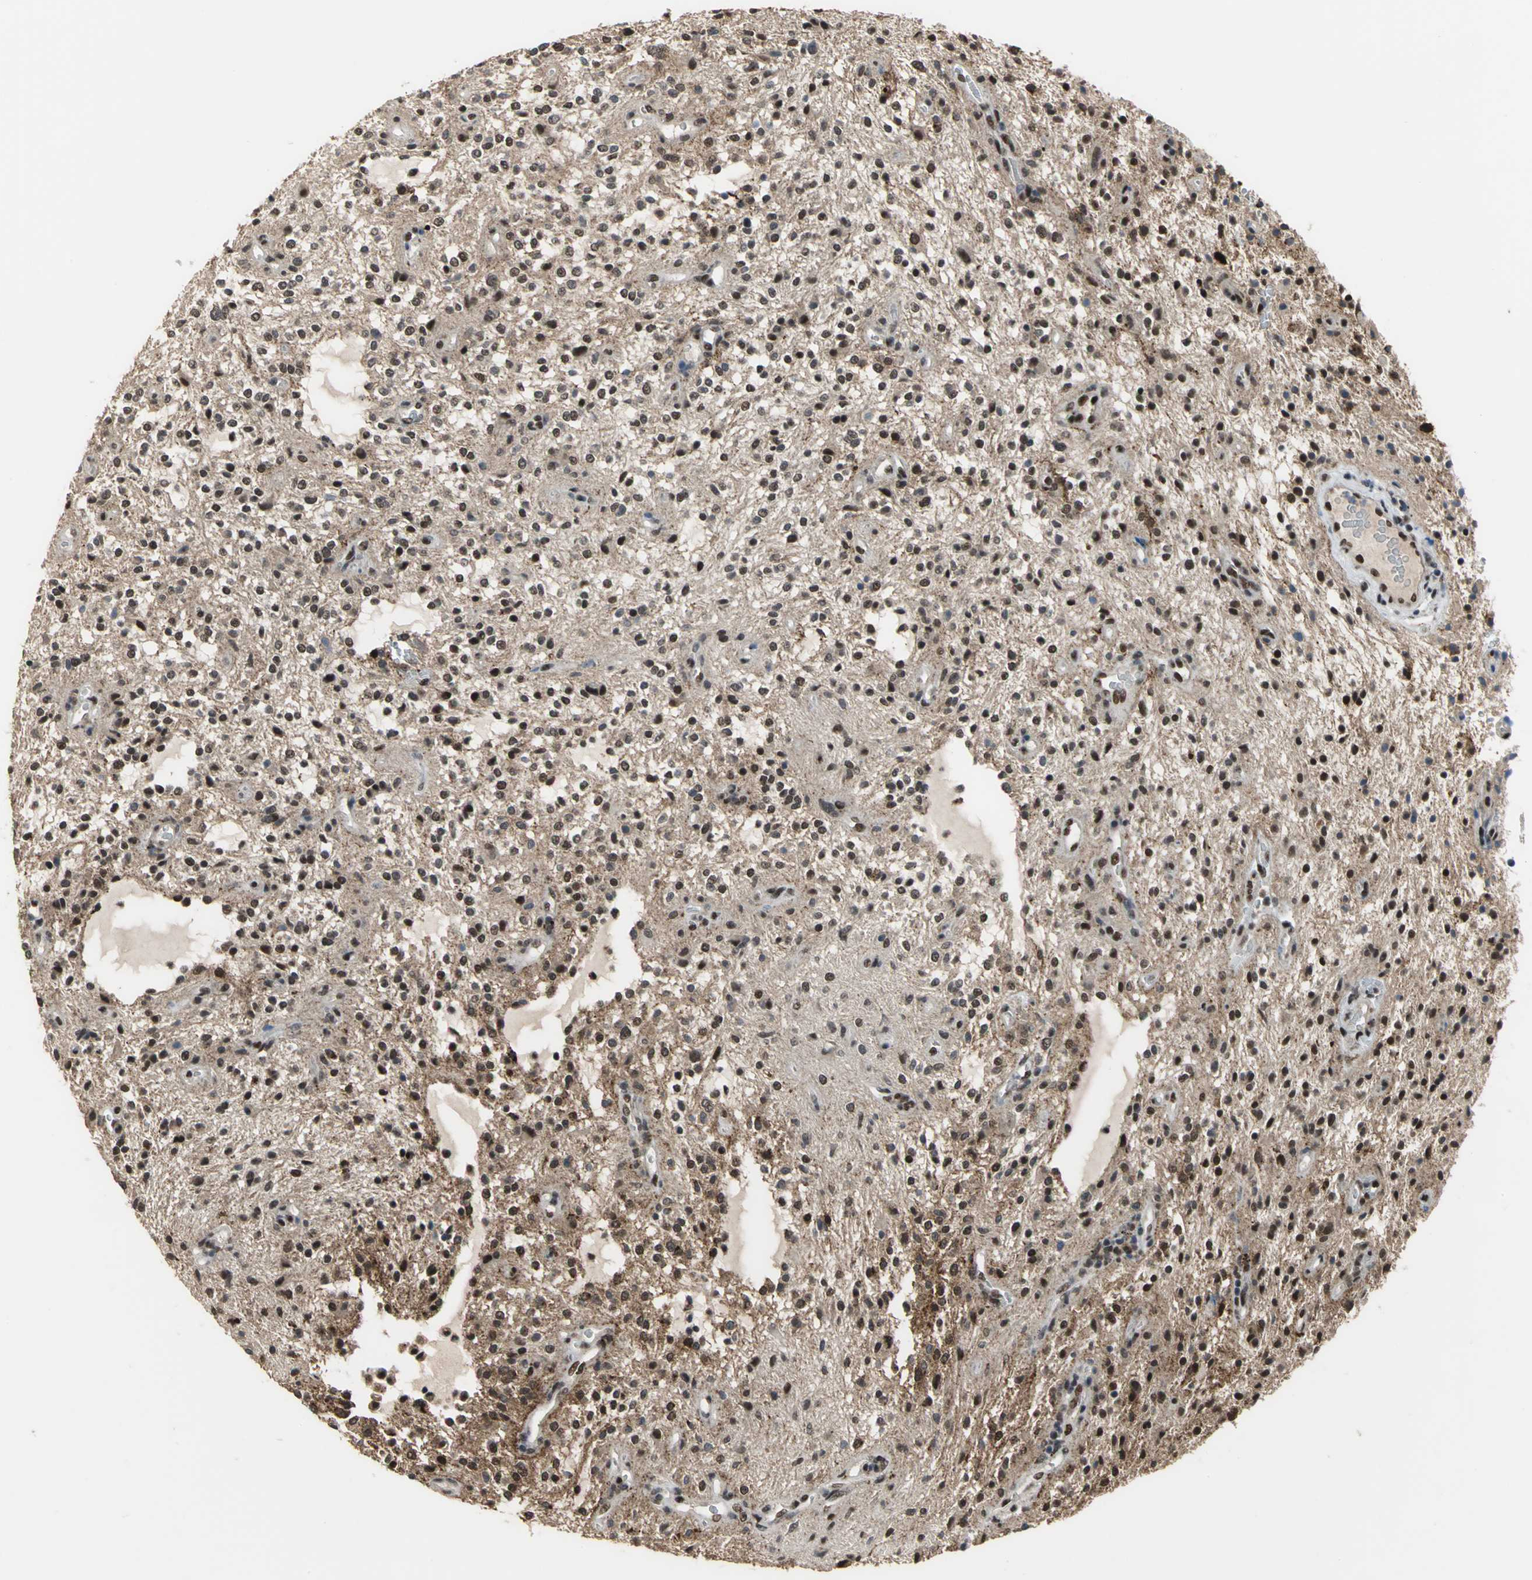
{"staining": {"intensity": "moderate", "quantity": ">75%", "location": "cytoplasmic/membranous,nuclear"}, "tissue": "glioma", "cell_type": "Tumor cells", "image_type": "cancer", "snomed": [{"axis": "morphology", "description": "Glioma, malignant, NOS"}, {"axis": "topography", "description": "Cerebellum"}], "caption": "IHC of human glioma (malignant) shows medium levels of moderate cytoplasmic/membranous and nuclear positivity in approximately >75% of tumor cells.", "gene": "ELF2", "patient": {"sex": "female", "age": 10}}